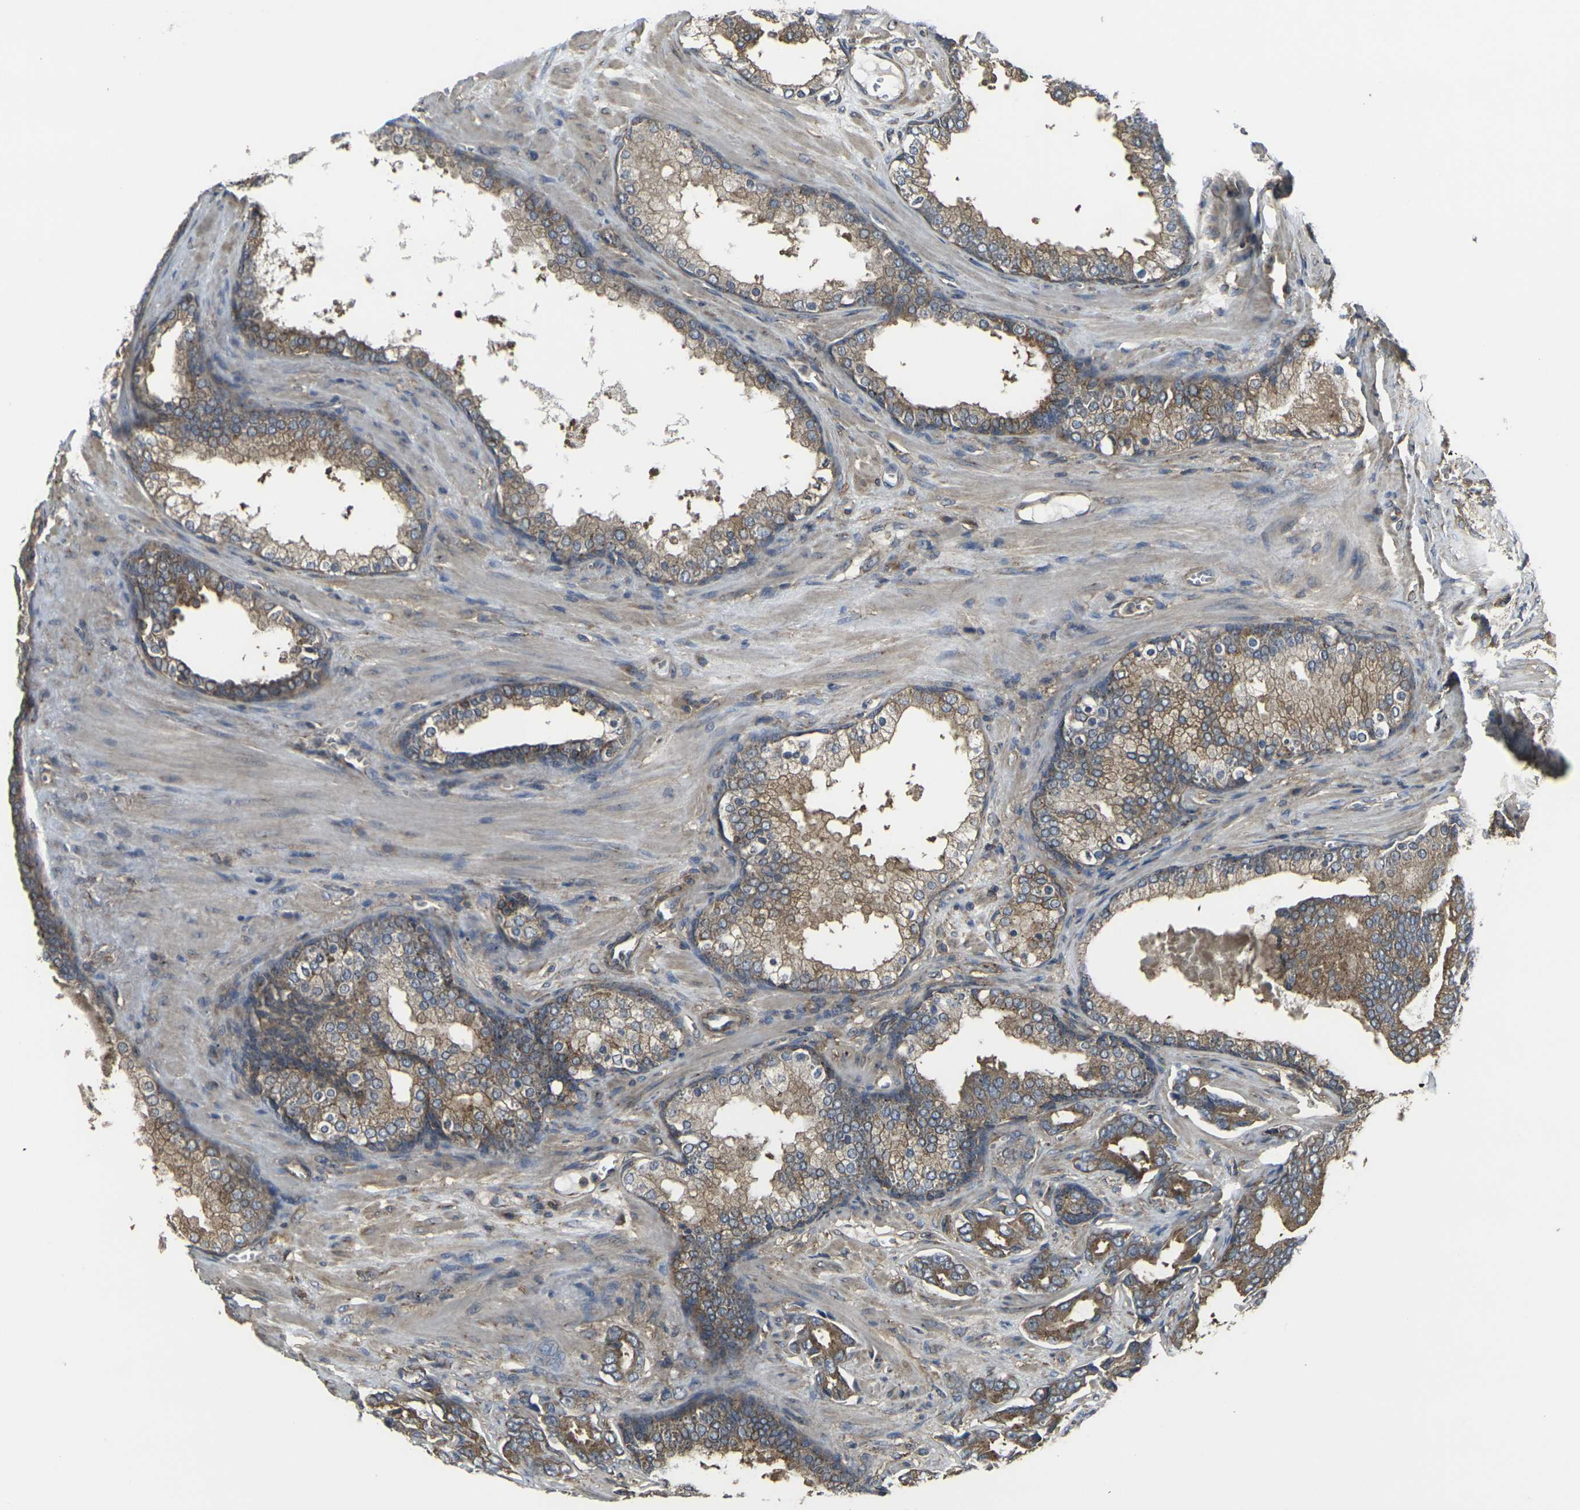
{"staining": {"intensity": "moderate", "quantity": ">75%", "location": "cytoplasmic/membranous"}, "tissue": "prostate cancer", "cell_type": "Tumor cells", "image_type": "cancer", "snomed": [{"axis": "morphology", "description": "Adenocarcinoma, Low grade"}, {"axis": "topography", "description": "Prostate"}], "caption": "Low-grade adenocarcinoma (prostate) tissue demonstrates moderate cytoplasmic/membranous positivity in about >75% of tumor cells, visualized by immunohistochemistry. Immunohistochemistry stains the protein of interest in brown and the nuclei are stained blue.", "gene": "PRKACB", "patient": {"sex": "male", "age": 58}}